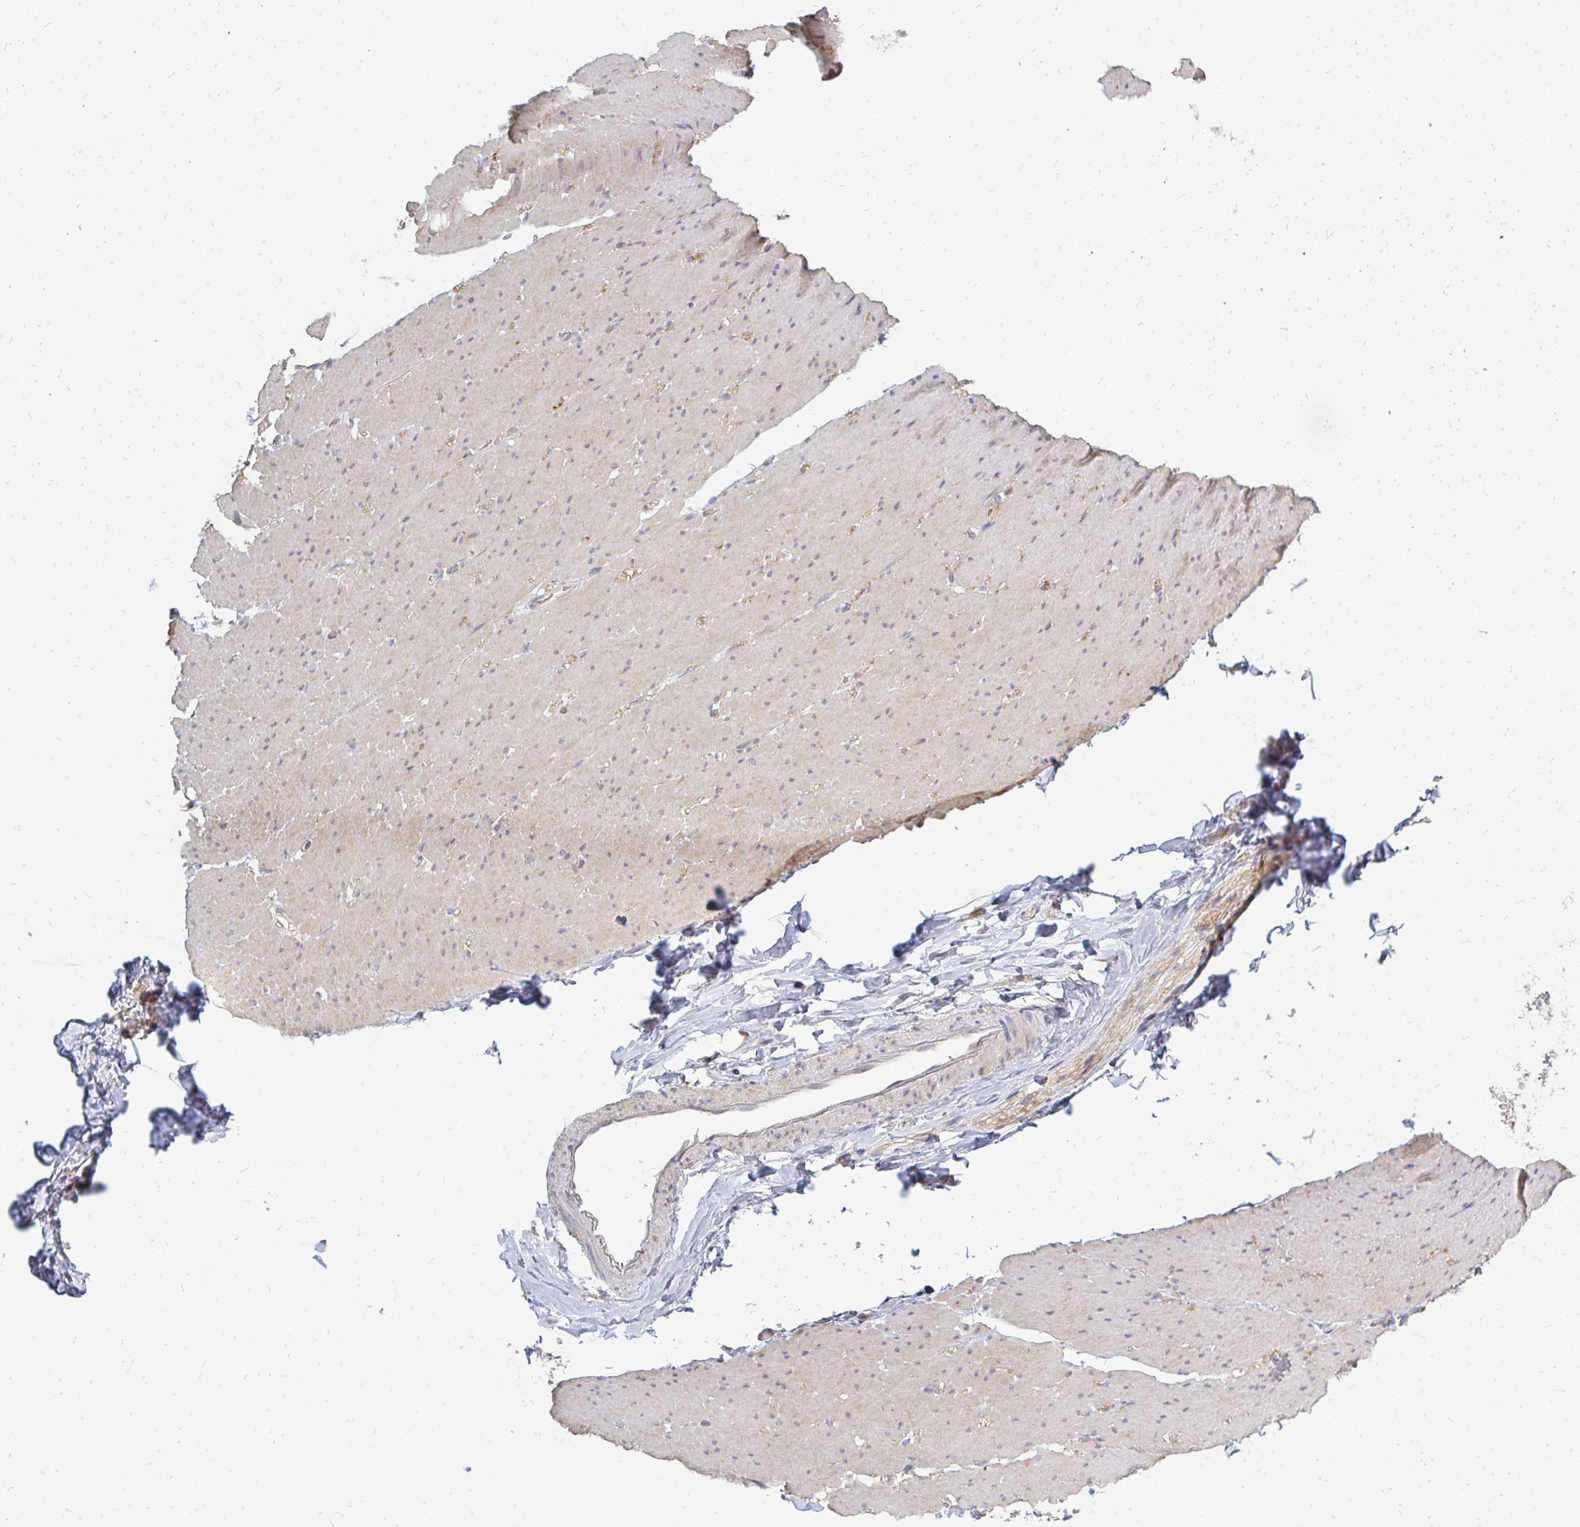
{"staining": {"intensity": "weak", "quantity": "25%-75%", "location": "cytoplasmic/membranous"}, "tissue": "smooth muscle", "cell_type": "Smooth muscle cells", "image_type": "normal", "snomed": [{"axis": "morphology", "description": "Normal tissue, NOS"}, {"axis": "topography", "description": "Smooth muscle"}, {"axis": "topography", "description": "Rectum"}], "caption": "The histopathology image exhibits staining of unremarkable smooth muscle, revealing weak cytoplasmic/membranous protein expression (brown color) within smooth muscle cells.", "gene": "ZNF285", "patient": {"sex": "male", "age": 53}}